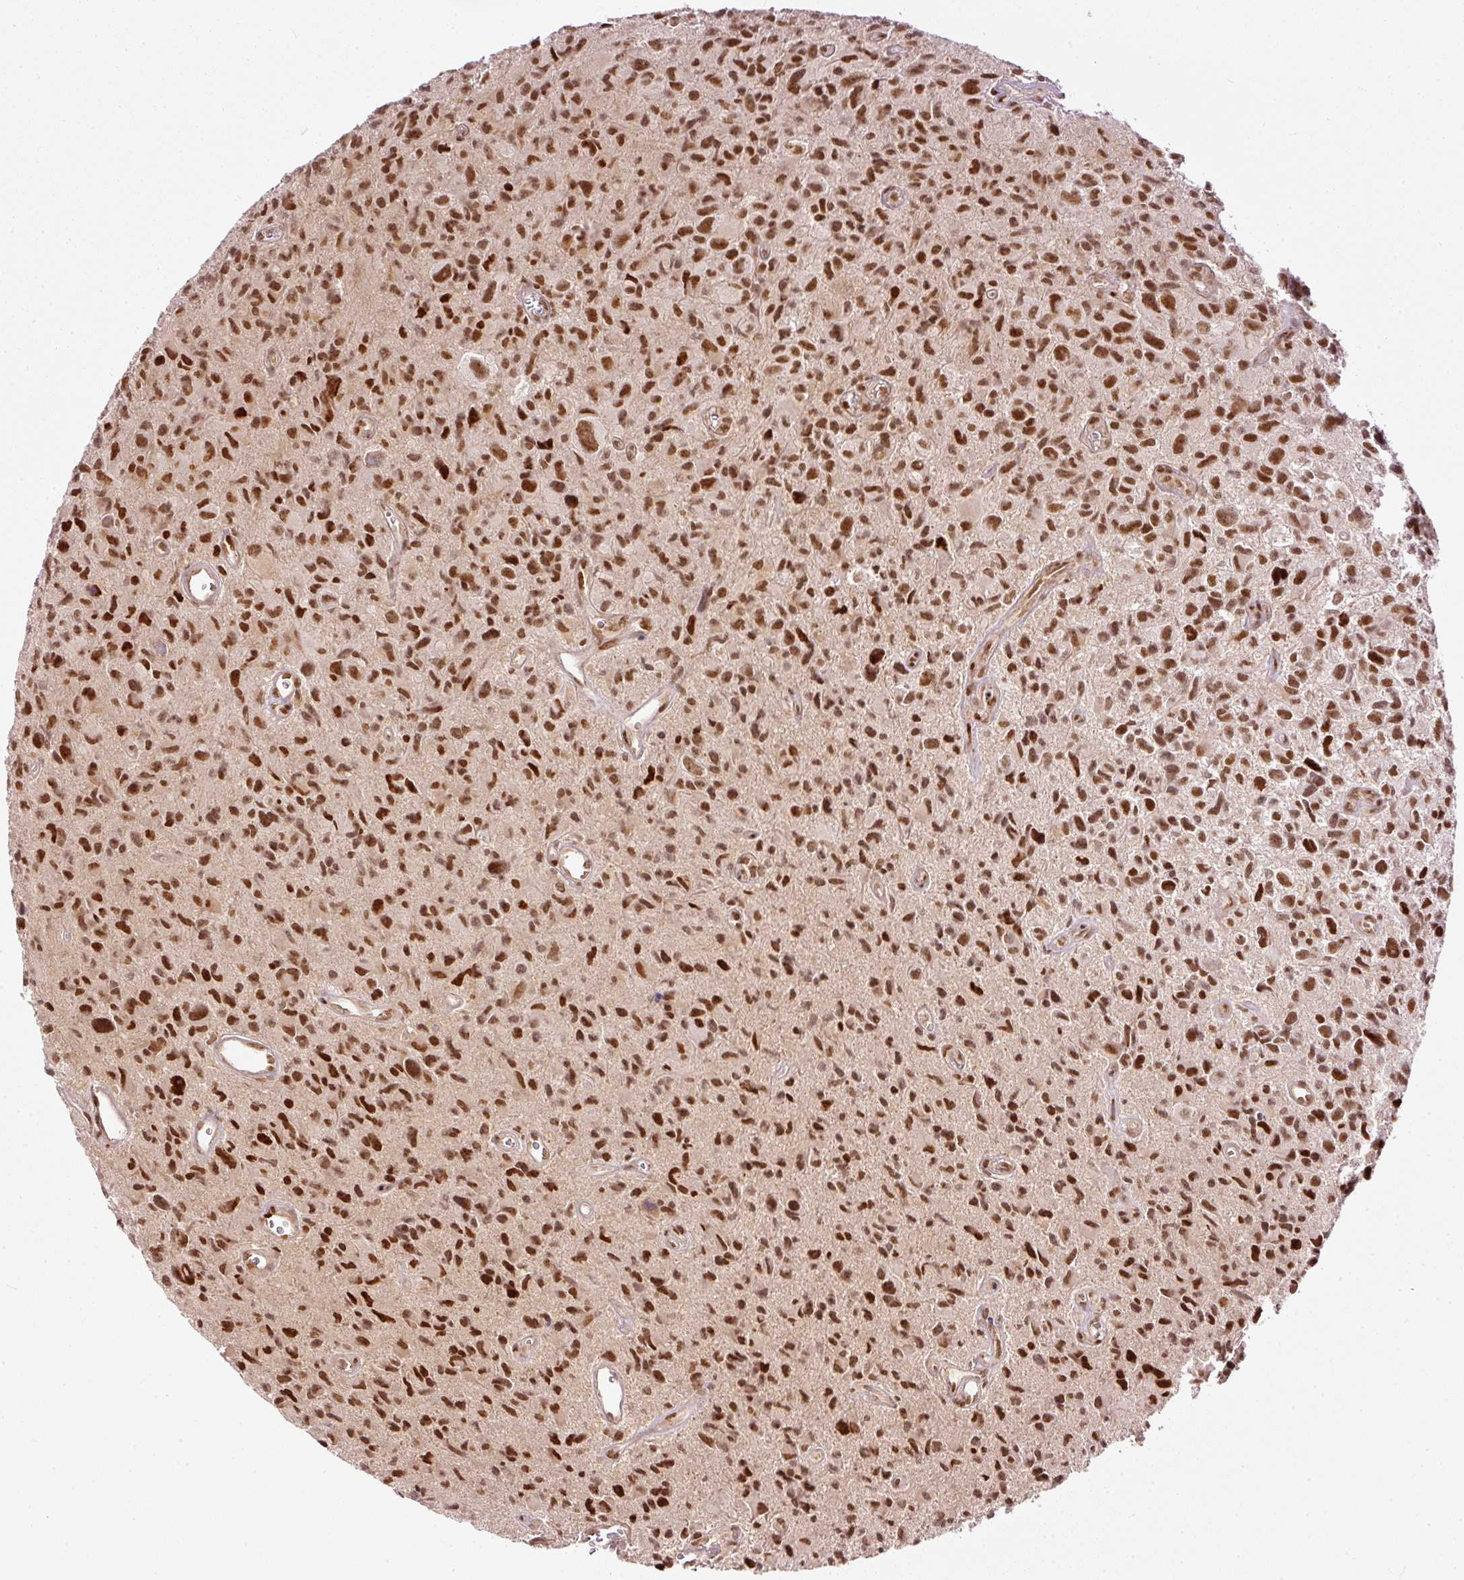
{"staining": {"intensity": "strong", "quantity": ">75%", "location": "nuclear"}, "tissue": "glioma", "cell_type": "Tumor cells", "image_type": "cancer", "snomed": [{"axis": "morphology", "description": "Glioma, malignant, High grade"}, {"axis": "topography", "description": "Brain"}], "caption": "This histopathology image exhibits immunohistochemistry (IHC) staining of glioma, with high strong nuclear expression in about >75% of tumor cells.", "gene": "ZNF778", "patient": {"sex": "male", "age": 76}}